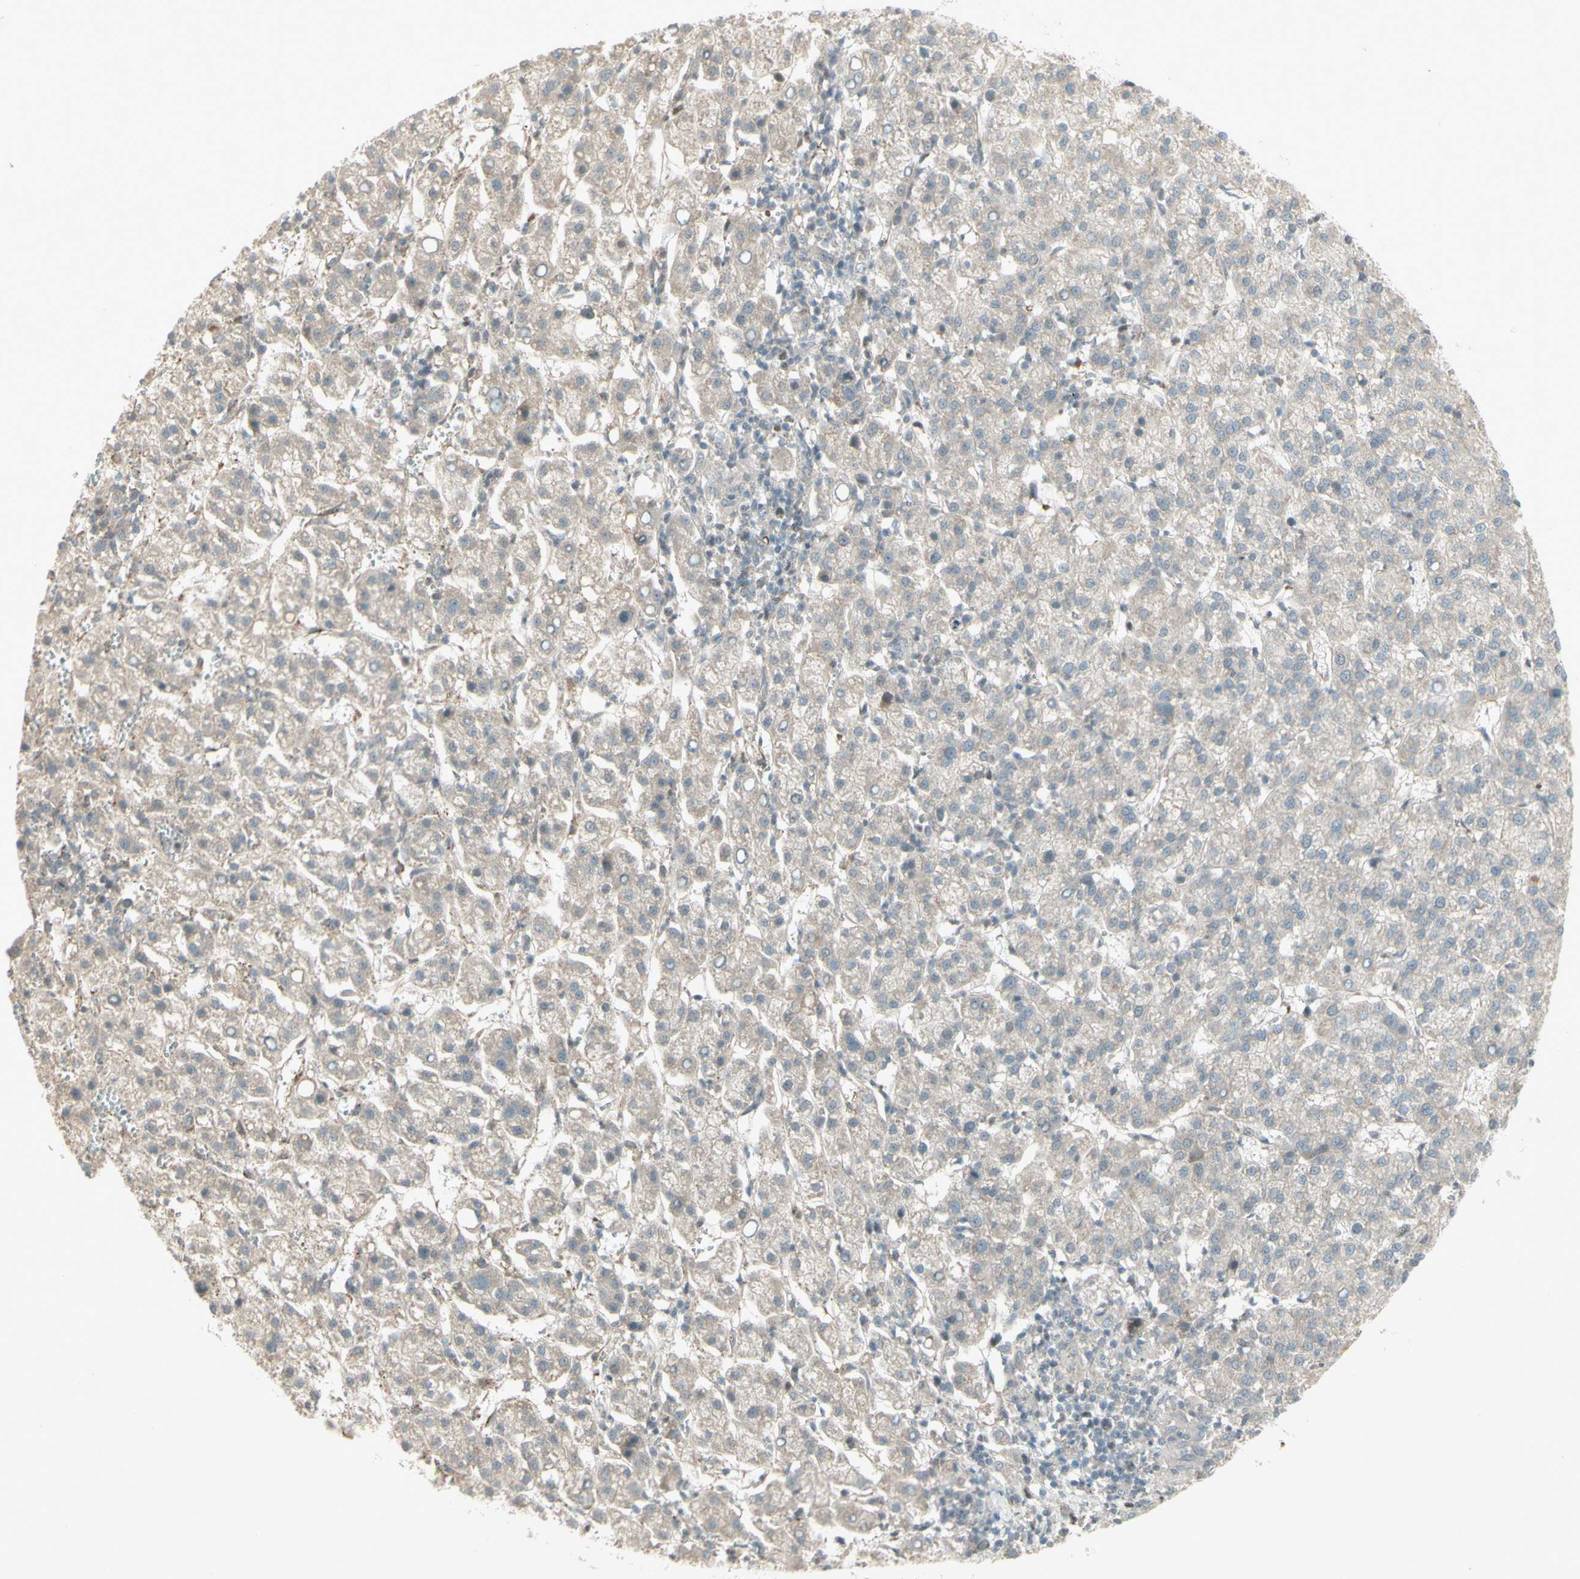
{"staining": {"intensity": "negative", "quantity": "none", "location": "none"}, "tissue": "liver cancer", "cell_type": "Tumor cells", "image_type": "cancer", "snomed": [{"axis": "morphology", "description": "Carcinoma, Hepatocellular, NOS"}, {"axis": "topography", "description": "Liver"}], "caption": "Tumor cells are negative for brown protein staining in liver cancer.", "gene": "MSH6", "patient": {"sex": "female", "age": 58}}